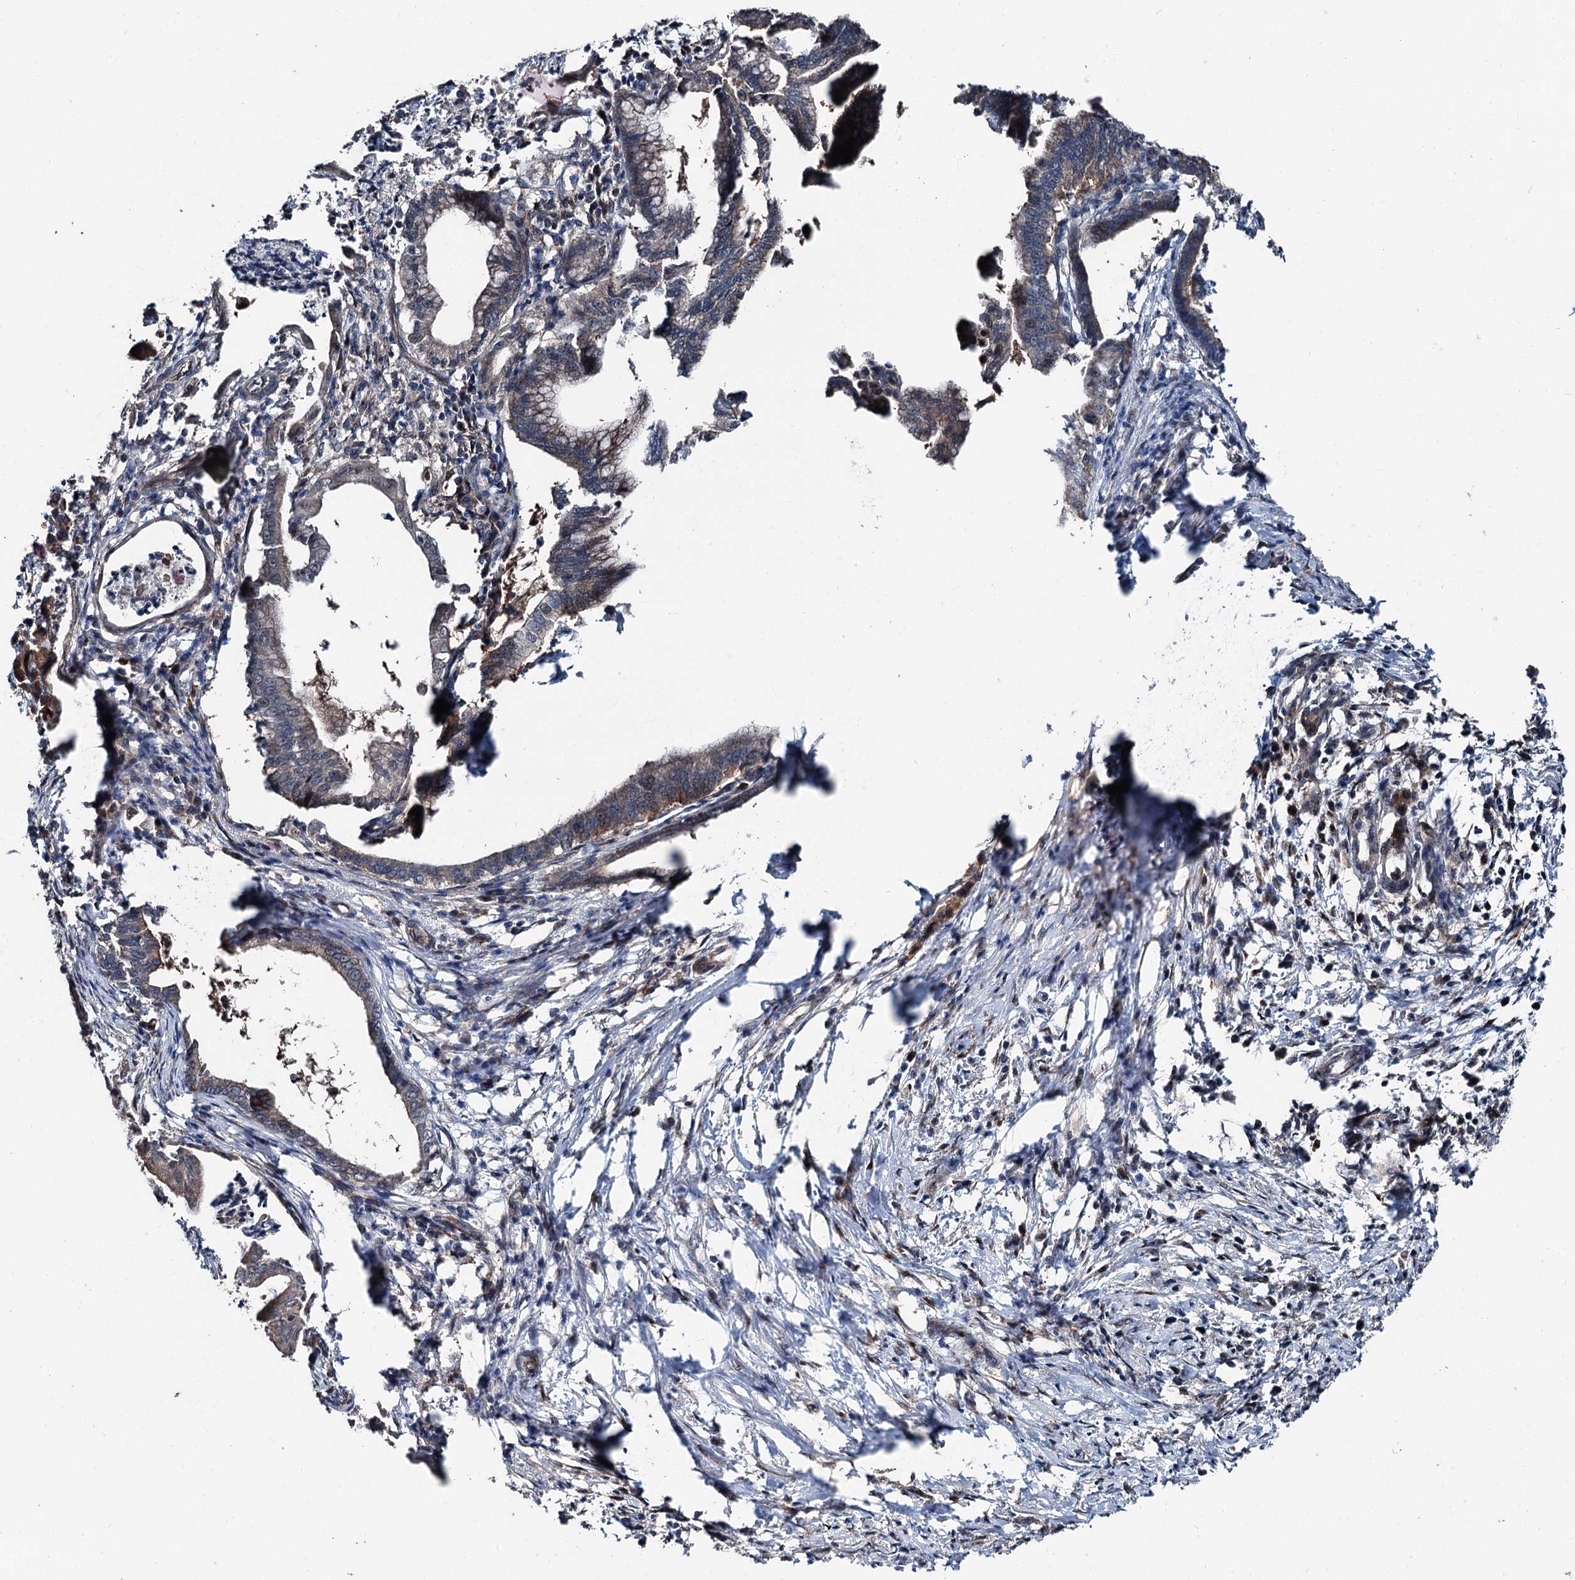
{"staining": {"intensity": "weak", "quantity": "25%-75%", "location": "cytoplasmic/membranous"}, "tissue": "pancreatic cancer", "cell_type": "Tumor cells", "image_type": "cancer", "snomed": [{"axis": "morphology", "description": "Adenocarcinoma, NOS"}, {"axis": "topography", "description": "Pancreas"}], "caption": "Immunohistochemistry (IHC) micrograph of human pancreatic adenocarcinoma stained for a protein (brown), which exhibits low levels of weak cytoplasmic/membranous positivity in approximately 25%-75% of tumor cells.", "gene": "PSMD13", "patient": {"sex": "female", "age": 55}}